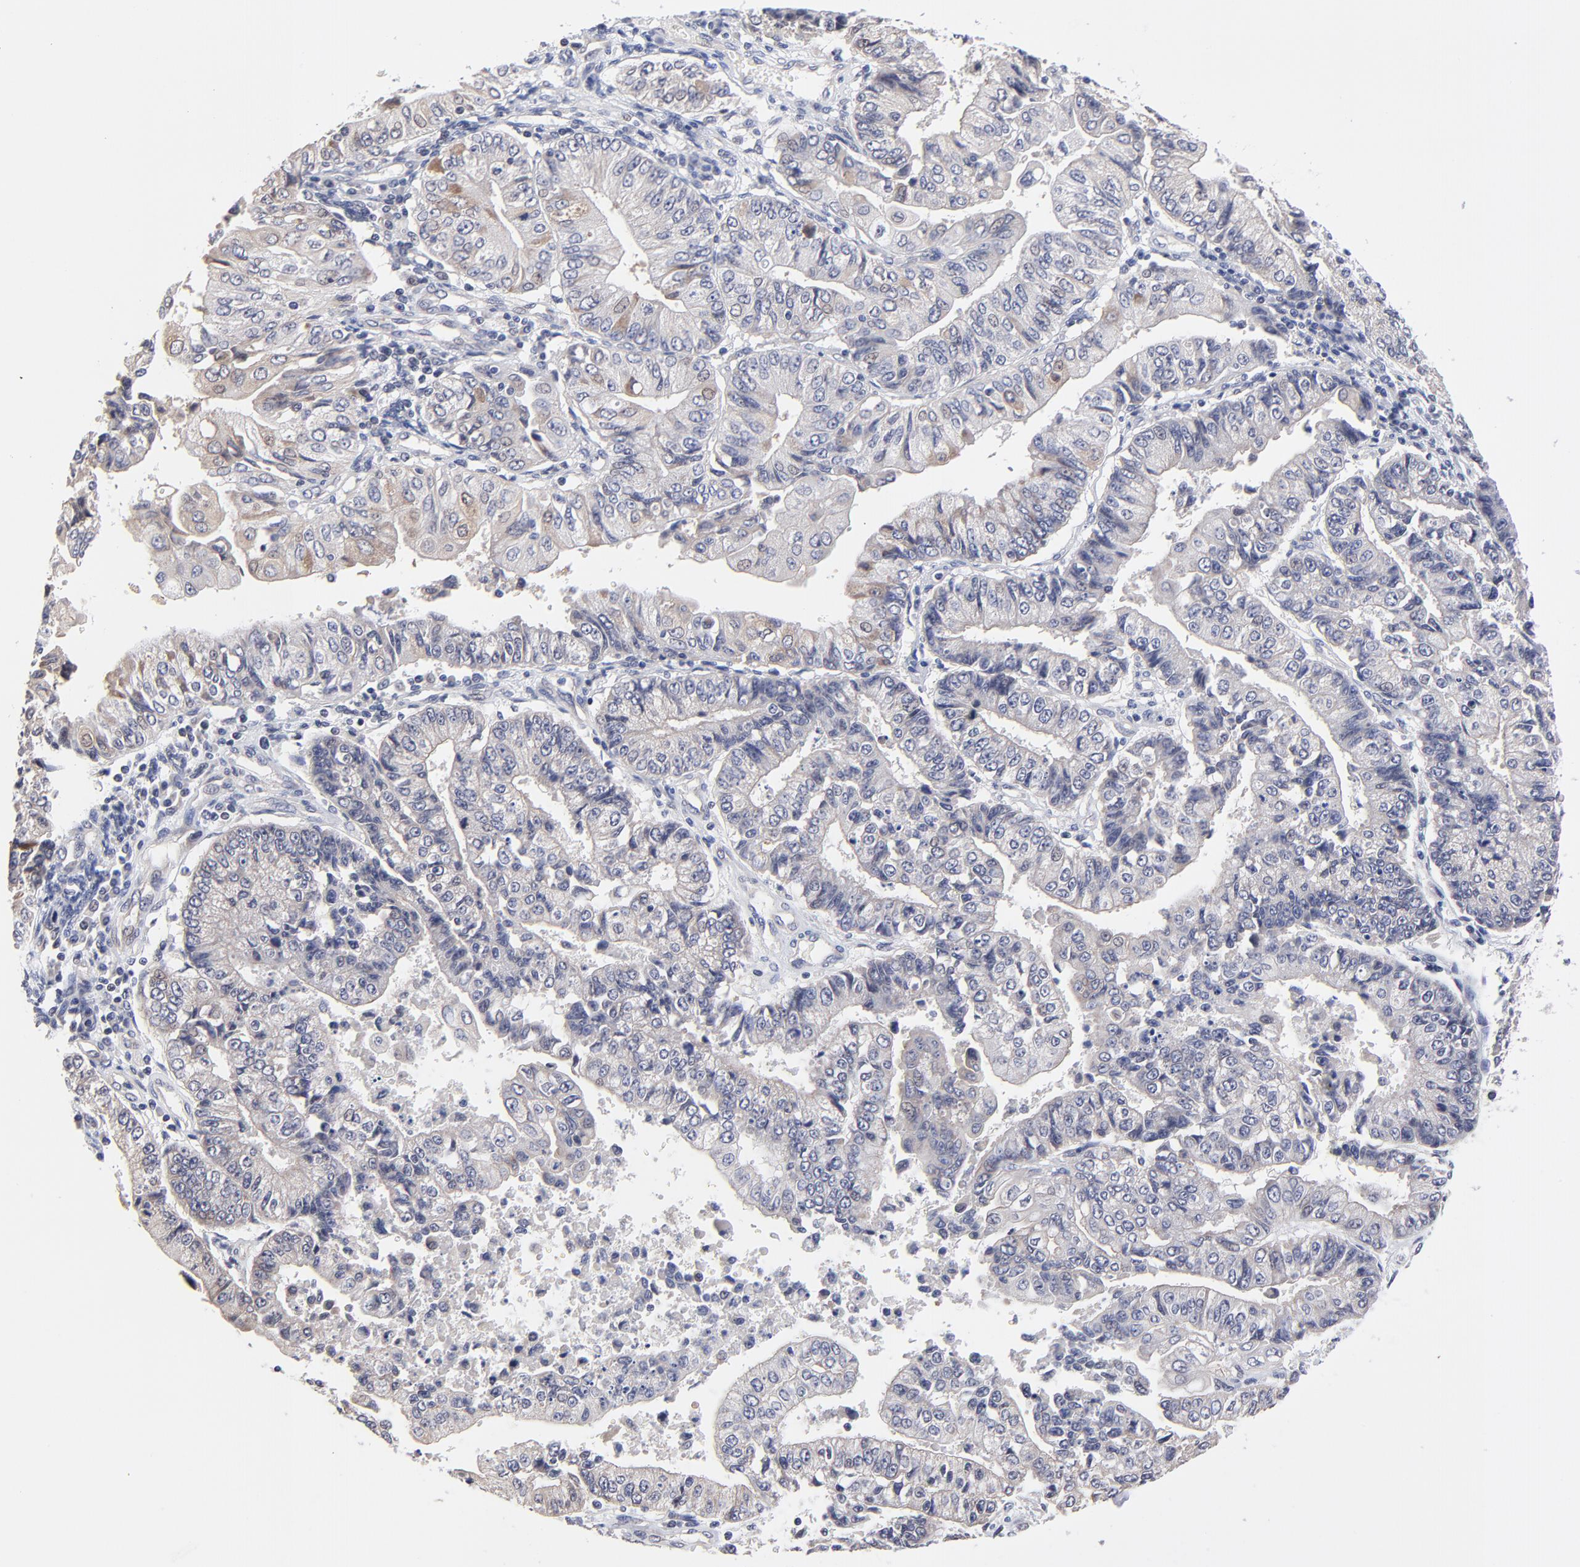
{"staining": {"intensity": "weak", "quantity": "25%-75%", "location": "cytoplasmic/membranous"}, "tissue": "endometrial cancer", "cell_type": "Tumor cells", "image_type": "cancer", "snomed": [{"axis": "morphology", "description": "Adenocarcinoma, NOS"}, {"axis": "topography", "description": "Endometrium"}], "caption": "A photomicrograph showing weak cytoplasmic/membranous expression in about 25%-75% of tumor cells in endometrial cancer, as visualized by brown immunohistochemical staining.", "gene": "FBXO8", "patient": {"sex": "female", "age": 75}}